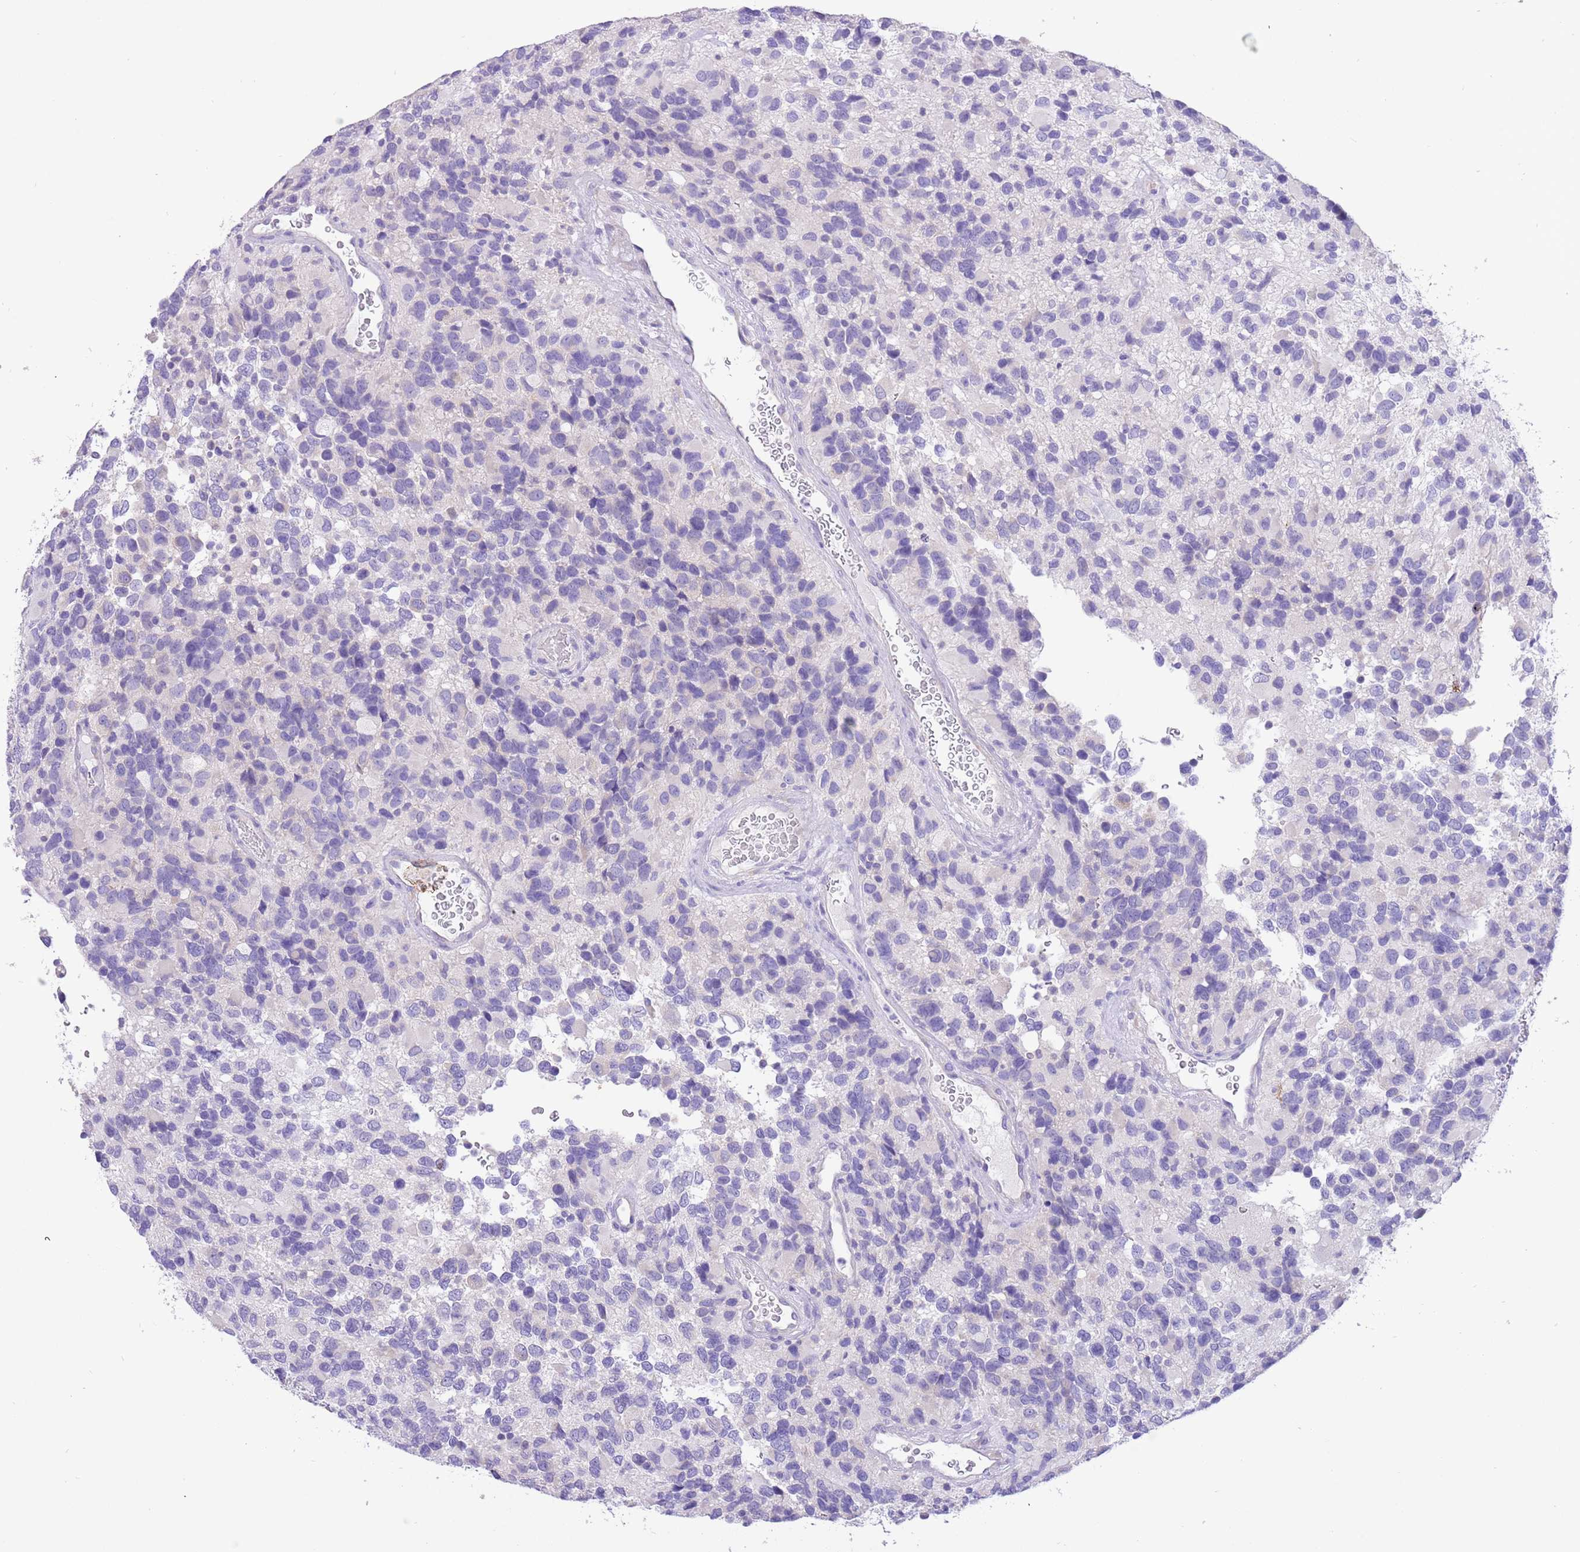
{"staining": {"intensity": "negative", "quantity": "none", "location": "none"}, "tissue": "glioma", "cell_type": "Tumor cells", "image_type": "cancer", "snomed": [{"axis": "morphology", "description": "Glioma, malignant, High grade"}, {"axis": "topography", "description": "Brain"}], "caption": "Photomicrograph shows no significant protein expression in tumor cells of glioma.", "gene": "R3HDM4", "patient": {"sex": "male", "age": 77}}